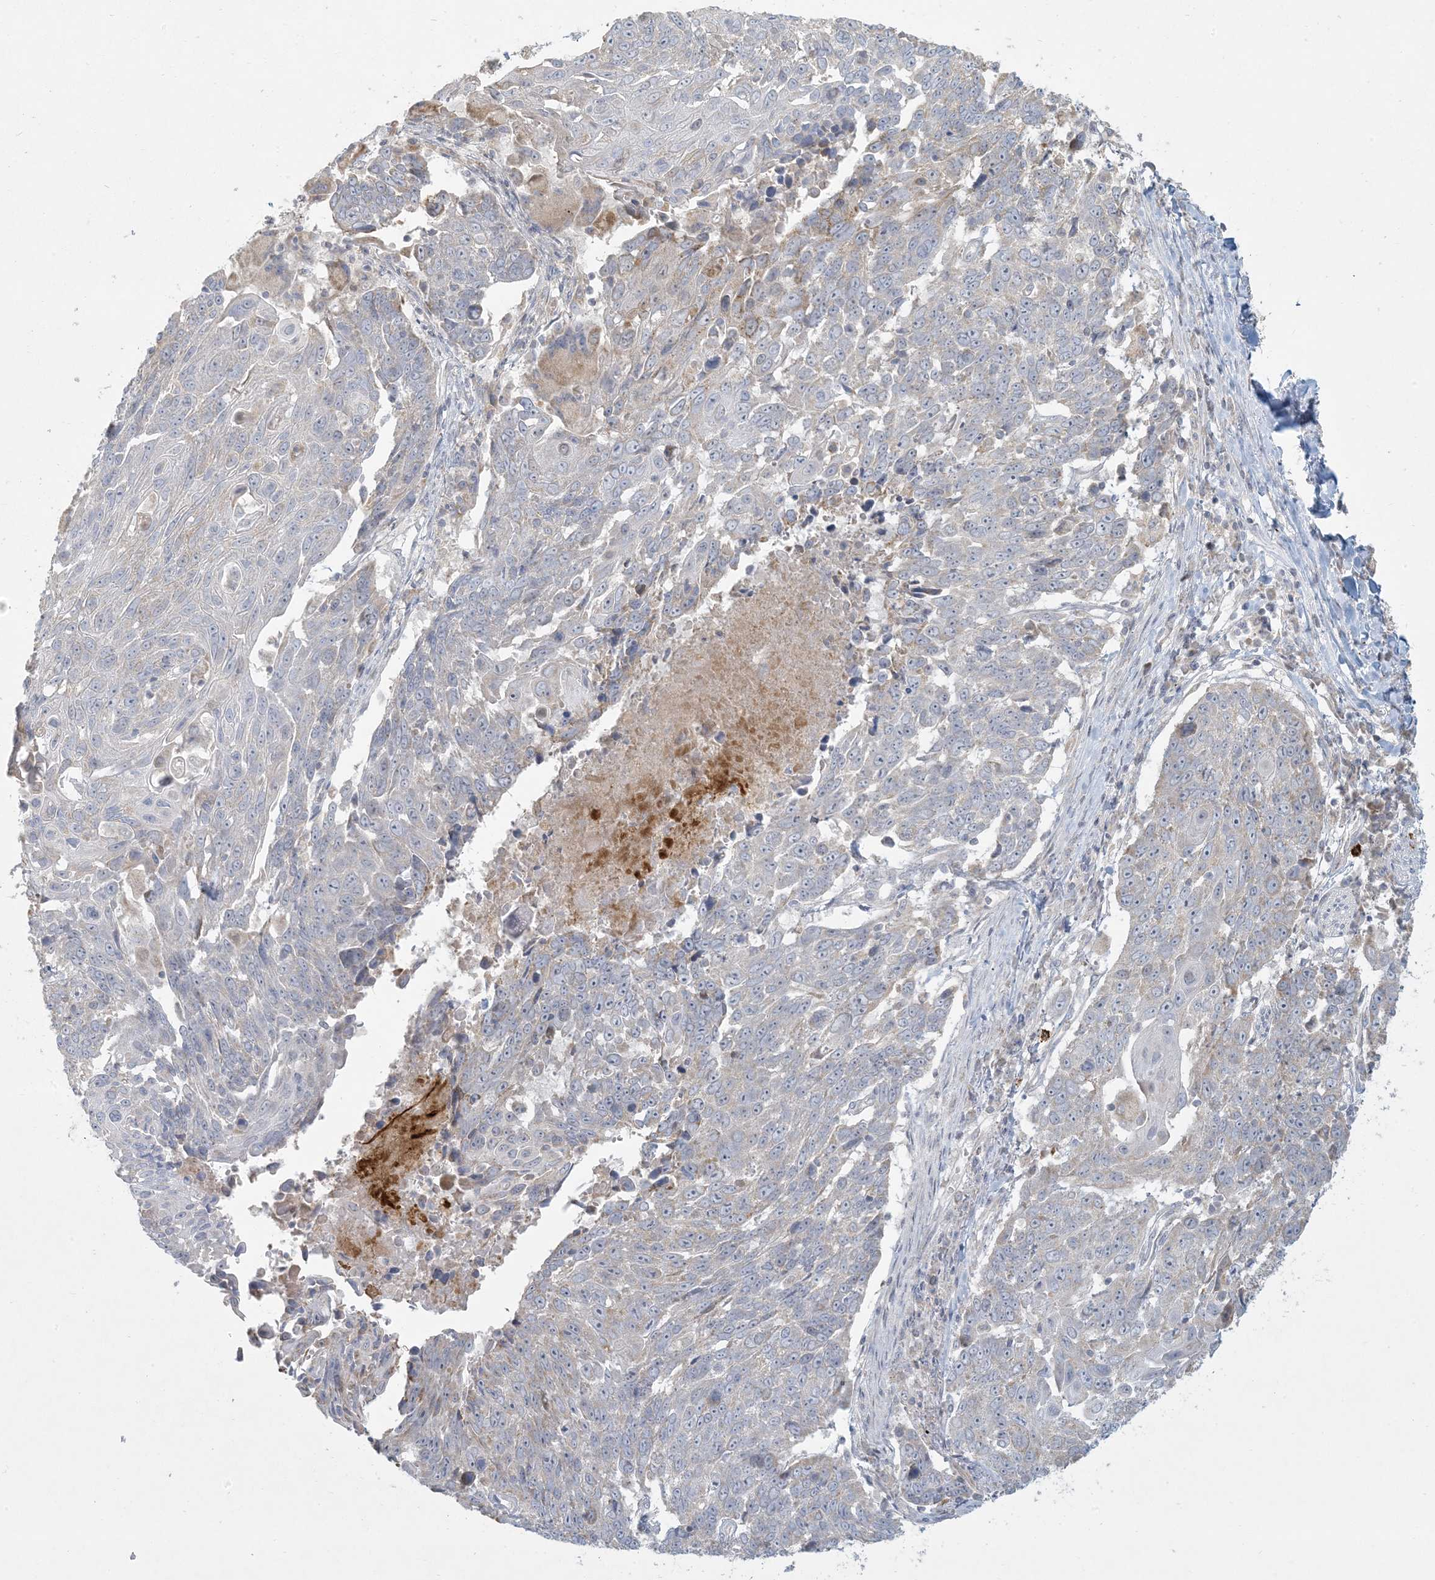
{"staining": {"intensity": "negative", "quantity": "none", "location": "none"}, "tissue": "lung cancer", "cell_type": "Tumor cells", "image_type": "cancer", "snomed": [{"axis": "morphology", "description": "Squamous cell carcinoma, NOS"}, {"axis": "topography", "description": "Lung"}], "caption": "Immunohistochemistry (IHC) photomicrograph of lung squamous cell carcinoma stained for a protein (brown), which reveals no staining in tumor cells.", "gene": "MCAT", "patient": {"sex": "male", "age": 66}}